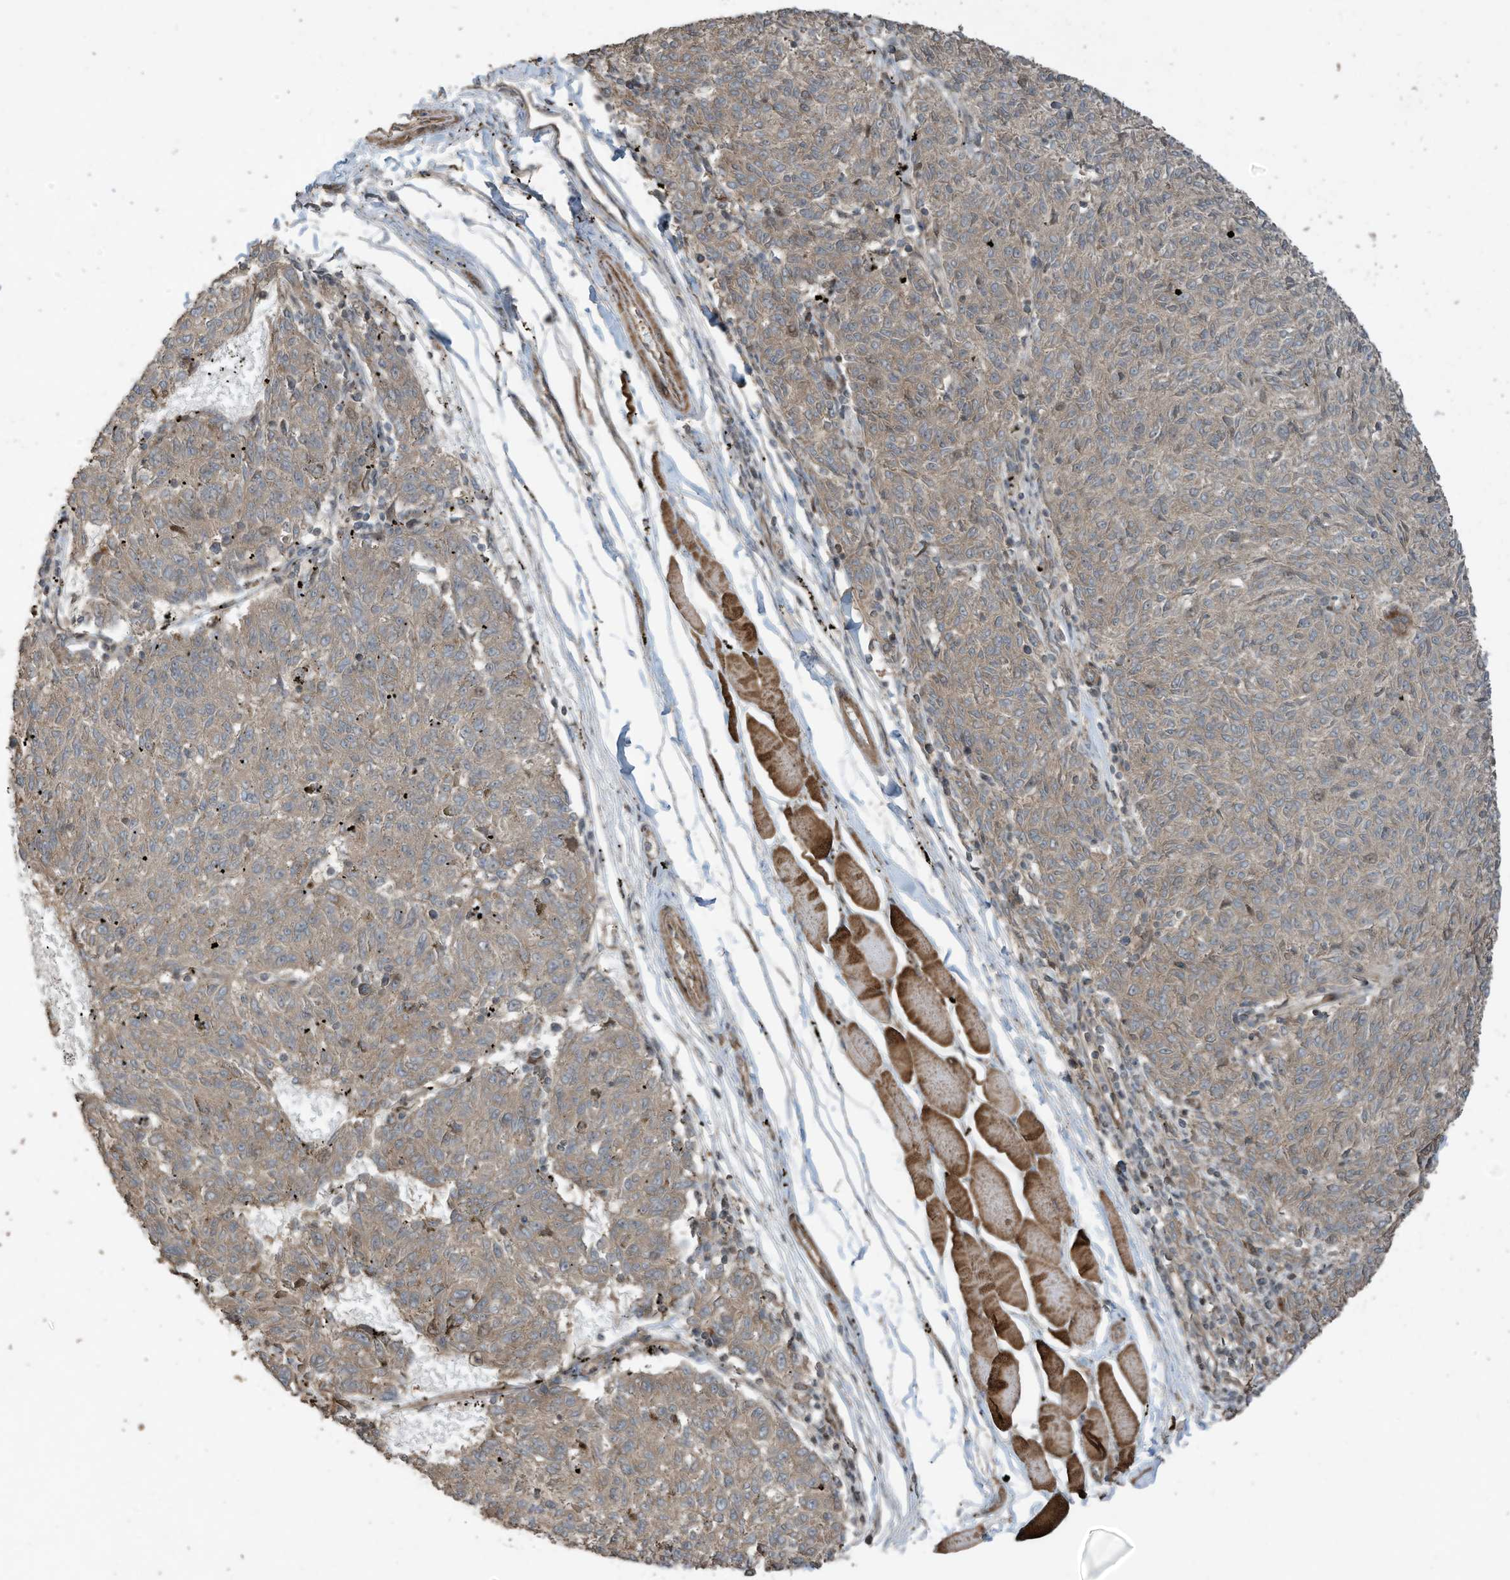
{"staining": {"intensity": "moderate", "quantity": ">75%", "location": "cytoplasmic/membranous"}, "tissue": "melanoma", "cell_type": "Tumor cells", "image_type": "cancer", "snomed": [{"axis": "morphology", "description": "Malignant melanoma, NOS"}, {"axis": "topography", "description": "Skin"}], "caption": "Malignant melanoma tissue displays moderate cytoplasmic/membranous expression in approximately >75% of tumor cells (DAB IHC with brightfield microscopy, high magnification).", "gene": "ZNF653", "patient": {"sex": "female", "age": 72}}